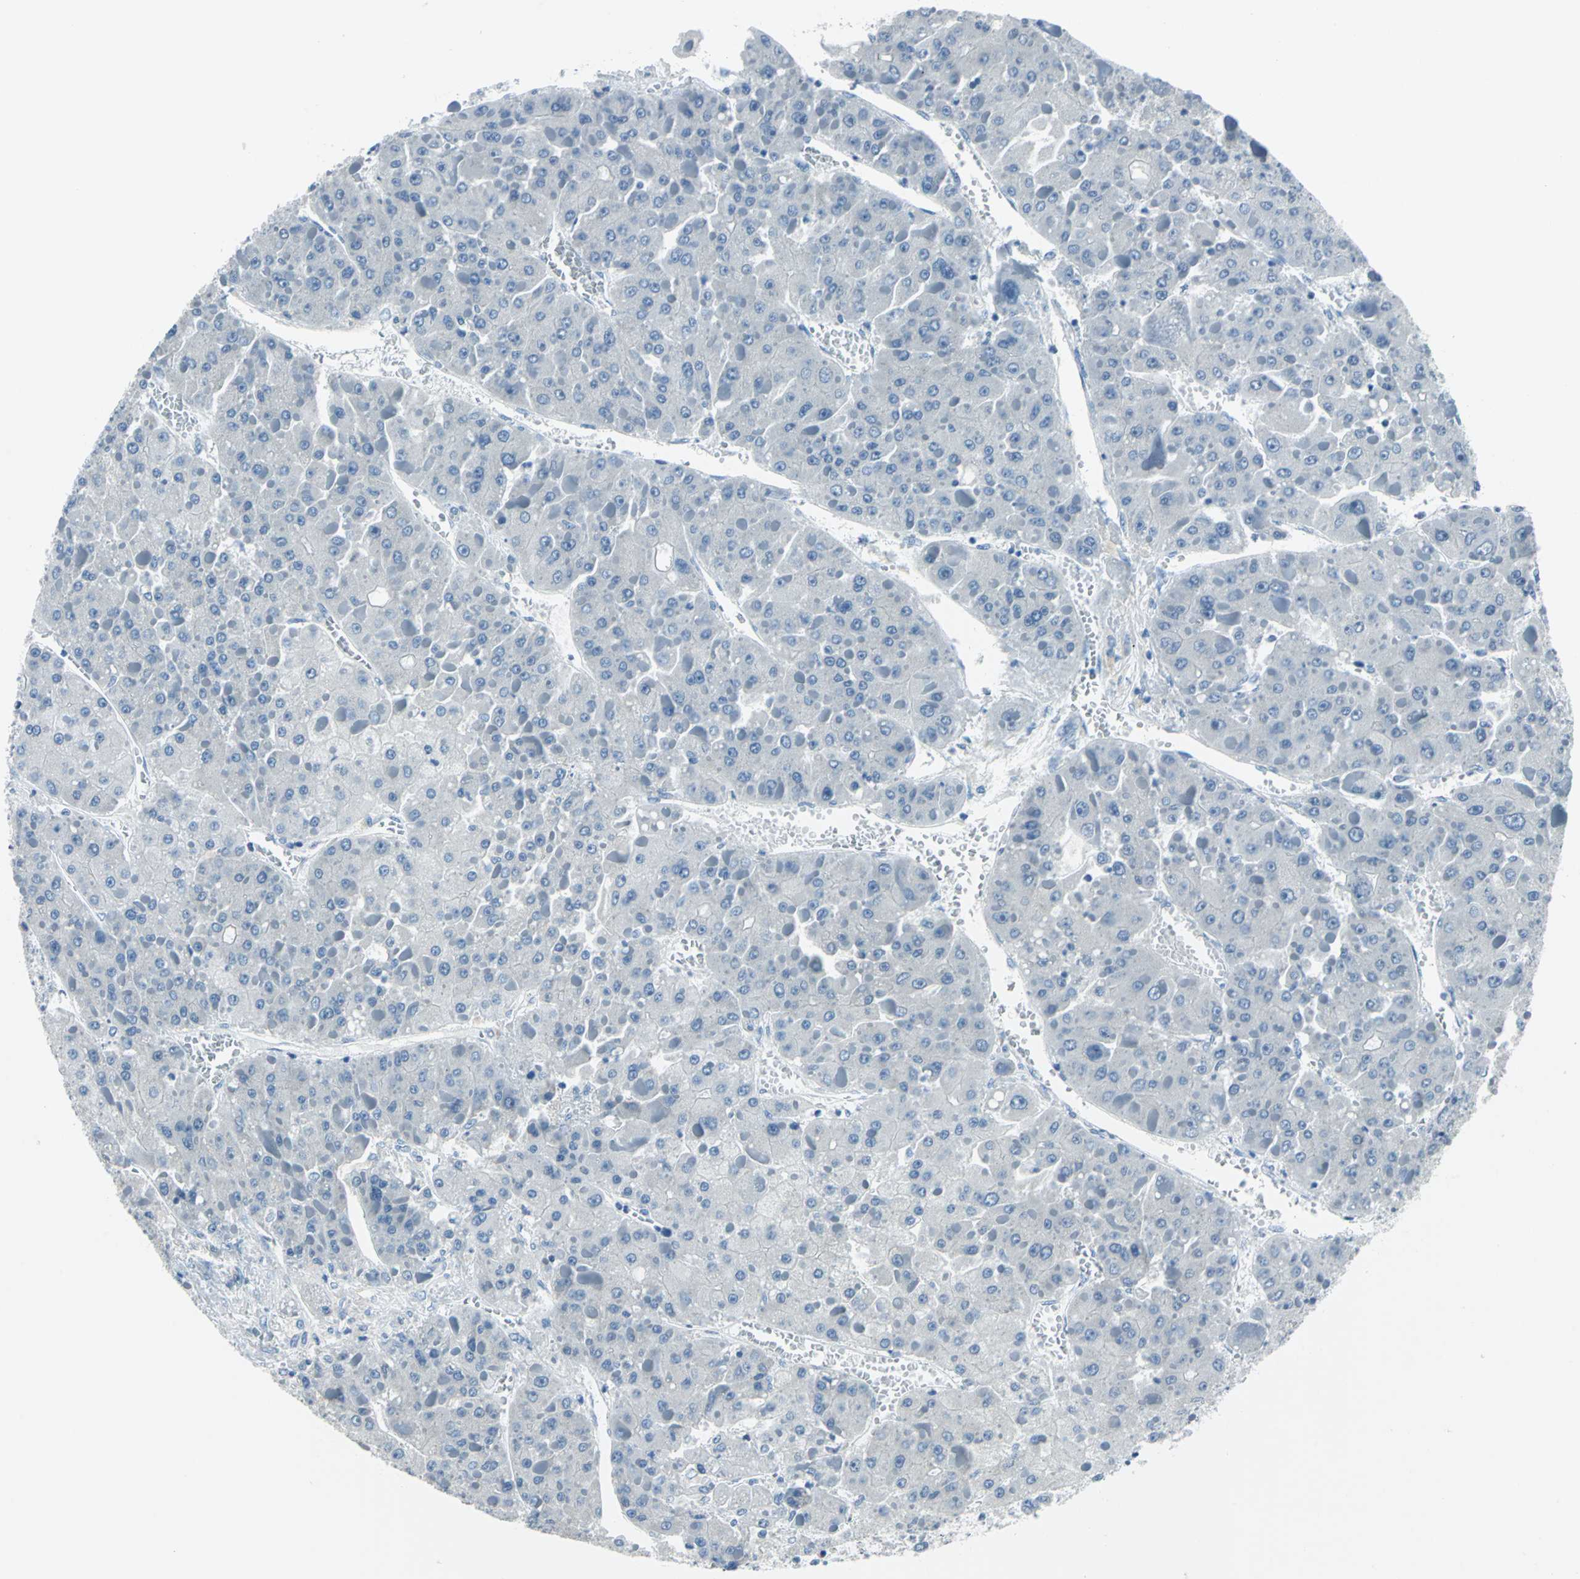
{"staining": {"intensity": "negative", "quantity": "none", "location": "none"}, "tissue": "liver cancer", "cell_type": "Tumor cells", "image_type": "cancer", "snomed": [{"axis": "morphology", "description": "Carcinoma, Hepatocellular, NOS"}, {"axis": "topography", "description": "Liver"}], "caption": "The histopathology image shows no significant staining in tumor cells of liver cancer (hepatocellular carcinoma).", "gene": "DNAI2", "patient": {"sex": "female", "age": 73}}